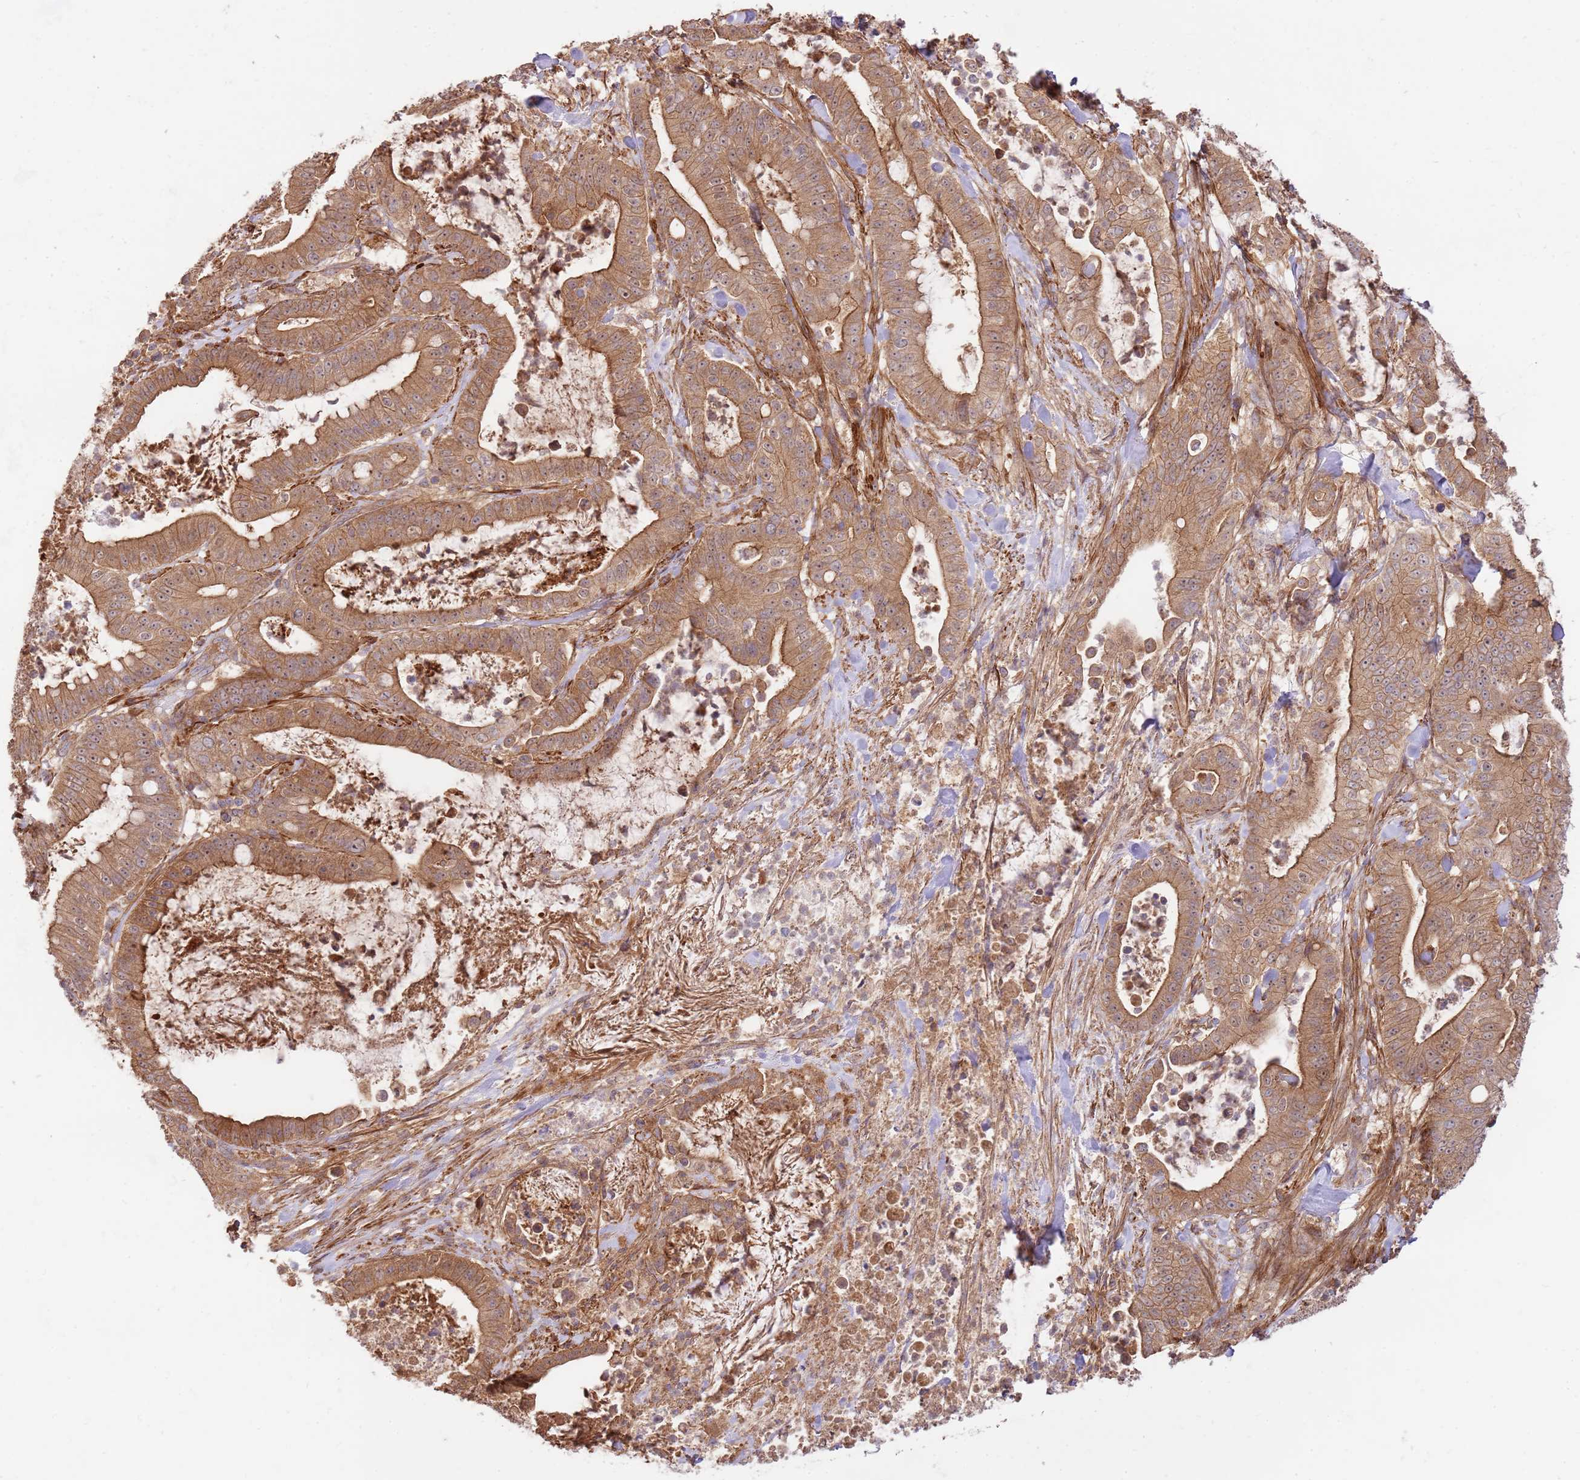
{"staining": {"intensity": "moderate", "quantity": ">75%", "location": "cytoplasmic/membranous"}, "tissue": "pancreatic cancer", "cell_type": "Tumor cells", "image_type": "cancer", "snomed": [{"axis": "morphology", "description": "Adenocarcinoma, NOS"}, {"axis": "topography", "description": "Pancreas"}], "caption": "Tumor cells display medium levels of moderate cytoplasmic/membranous staining in approximately >75% of cells in human pancreatic cancer.", "gene": "GAREM1", "patient": {"sex": "male", "age": 71}}